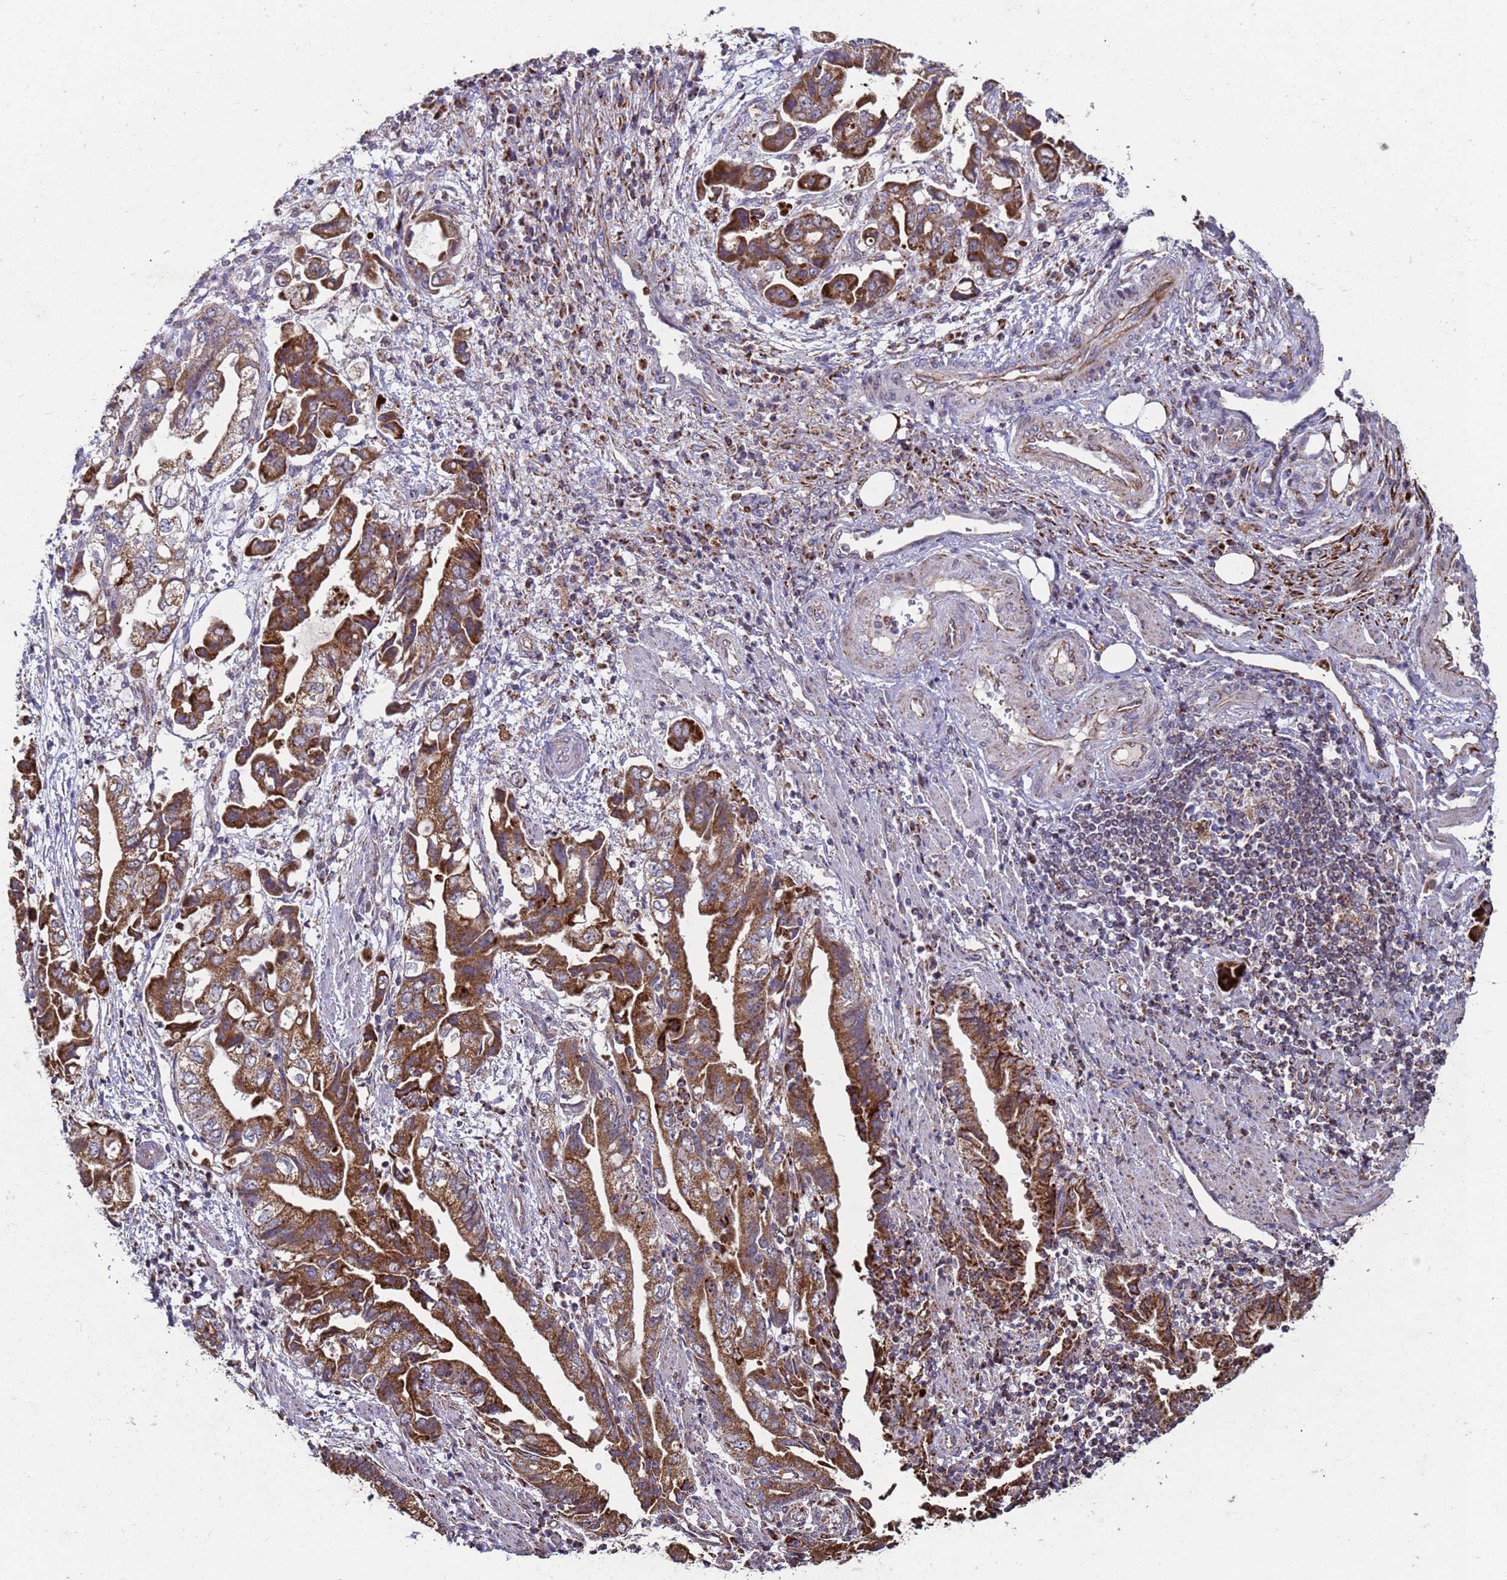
{"staining": {"intensity": "strong", "quantity": ">75%", "location": "cytoplasmic/membranous"}, "tissue": "stomach cancer", "cell_type": "Tumor cells", "image_type": "cancer", "snomed": [{"axis": "morphology", "description": "Adenocarcinoma, NOS"}, {"axis": "topography", "description": "Stomach"}], "caption": "This image displays immunohistochemistry staining of adenocarcinoma (stomach), with high strong cytoplasmic/membranous staining in approximately >75% of tumor cells.", "gene": "FBXO33", "patient": {"sex": "male", "age": 62}}